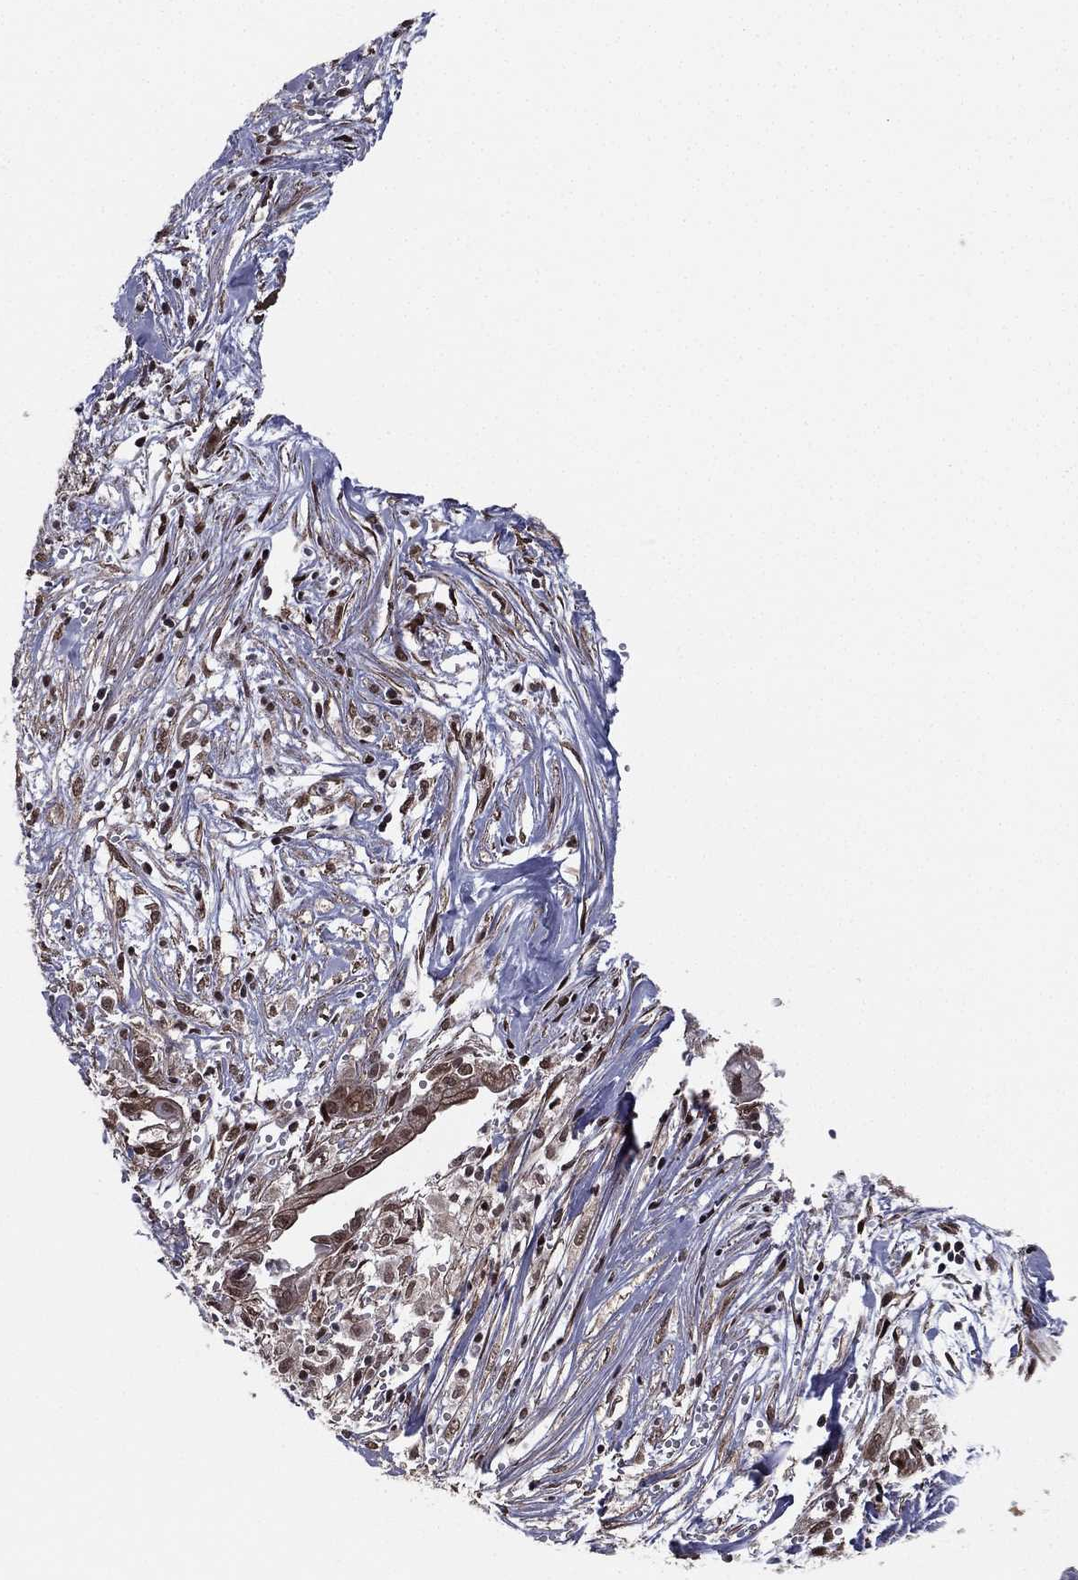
{"staining": {"intensity": "moderate", "quantity": "<25%", "location": "cytoplasmic/membranous,nuclear"}, "tissue": "pancreatic cancer", "cell_type": "Tumor cells", "image_type": "cancer", "snomed": [{"axis": "morphology", "description": "Adenocarcinoma, NOS"}, {"axis": "topography", "description": "Pancreas"}], "caption": "Pancreatic adenocarcinoma was stained to show a protein in brown. There is low levels of moderate cytoplasmic/membranous and nuclear positivity in approximately <25% of tumor cells.", "gene": "RARB", "patient": {"sex": "male", "age": 71}}